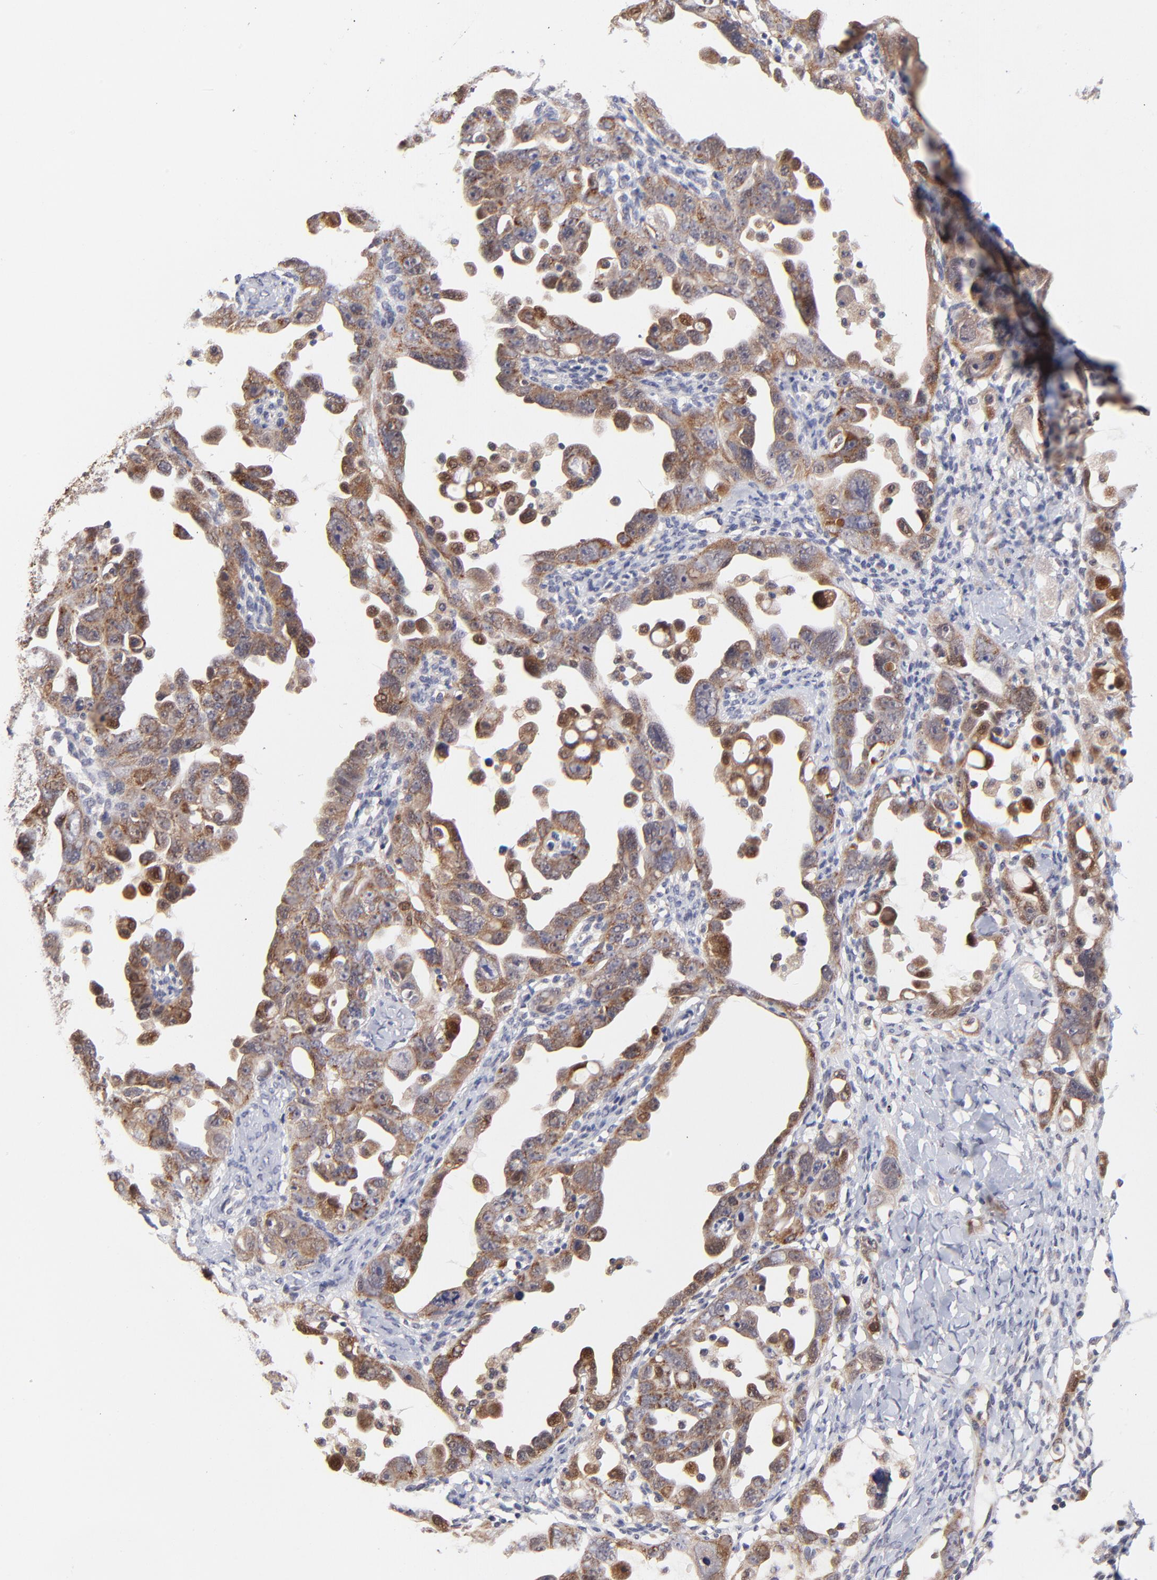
{"staining": {"intensity": "weak", "quantity": ">75%", "location": "cytoplasmic/membranous"}, "tissue": "ovarian cancer", "cell_type": "Tumor cells", "image_type": "cancer", "snomed": [{"axis": "morphology", "description": "Cystadenocarcinoma, serous, NOS"}, {"axis": "topography", "description": "Ovary"}], "caption": "Protein staining shows weak cytoplasmic/membranous staining in approximately >75% of tumor cells in ovarian serous cystadenocarcinoma.", "gene": "FBXL12", "patient": {"sex": "female", "age": 66}}